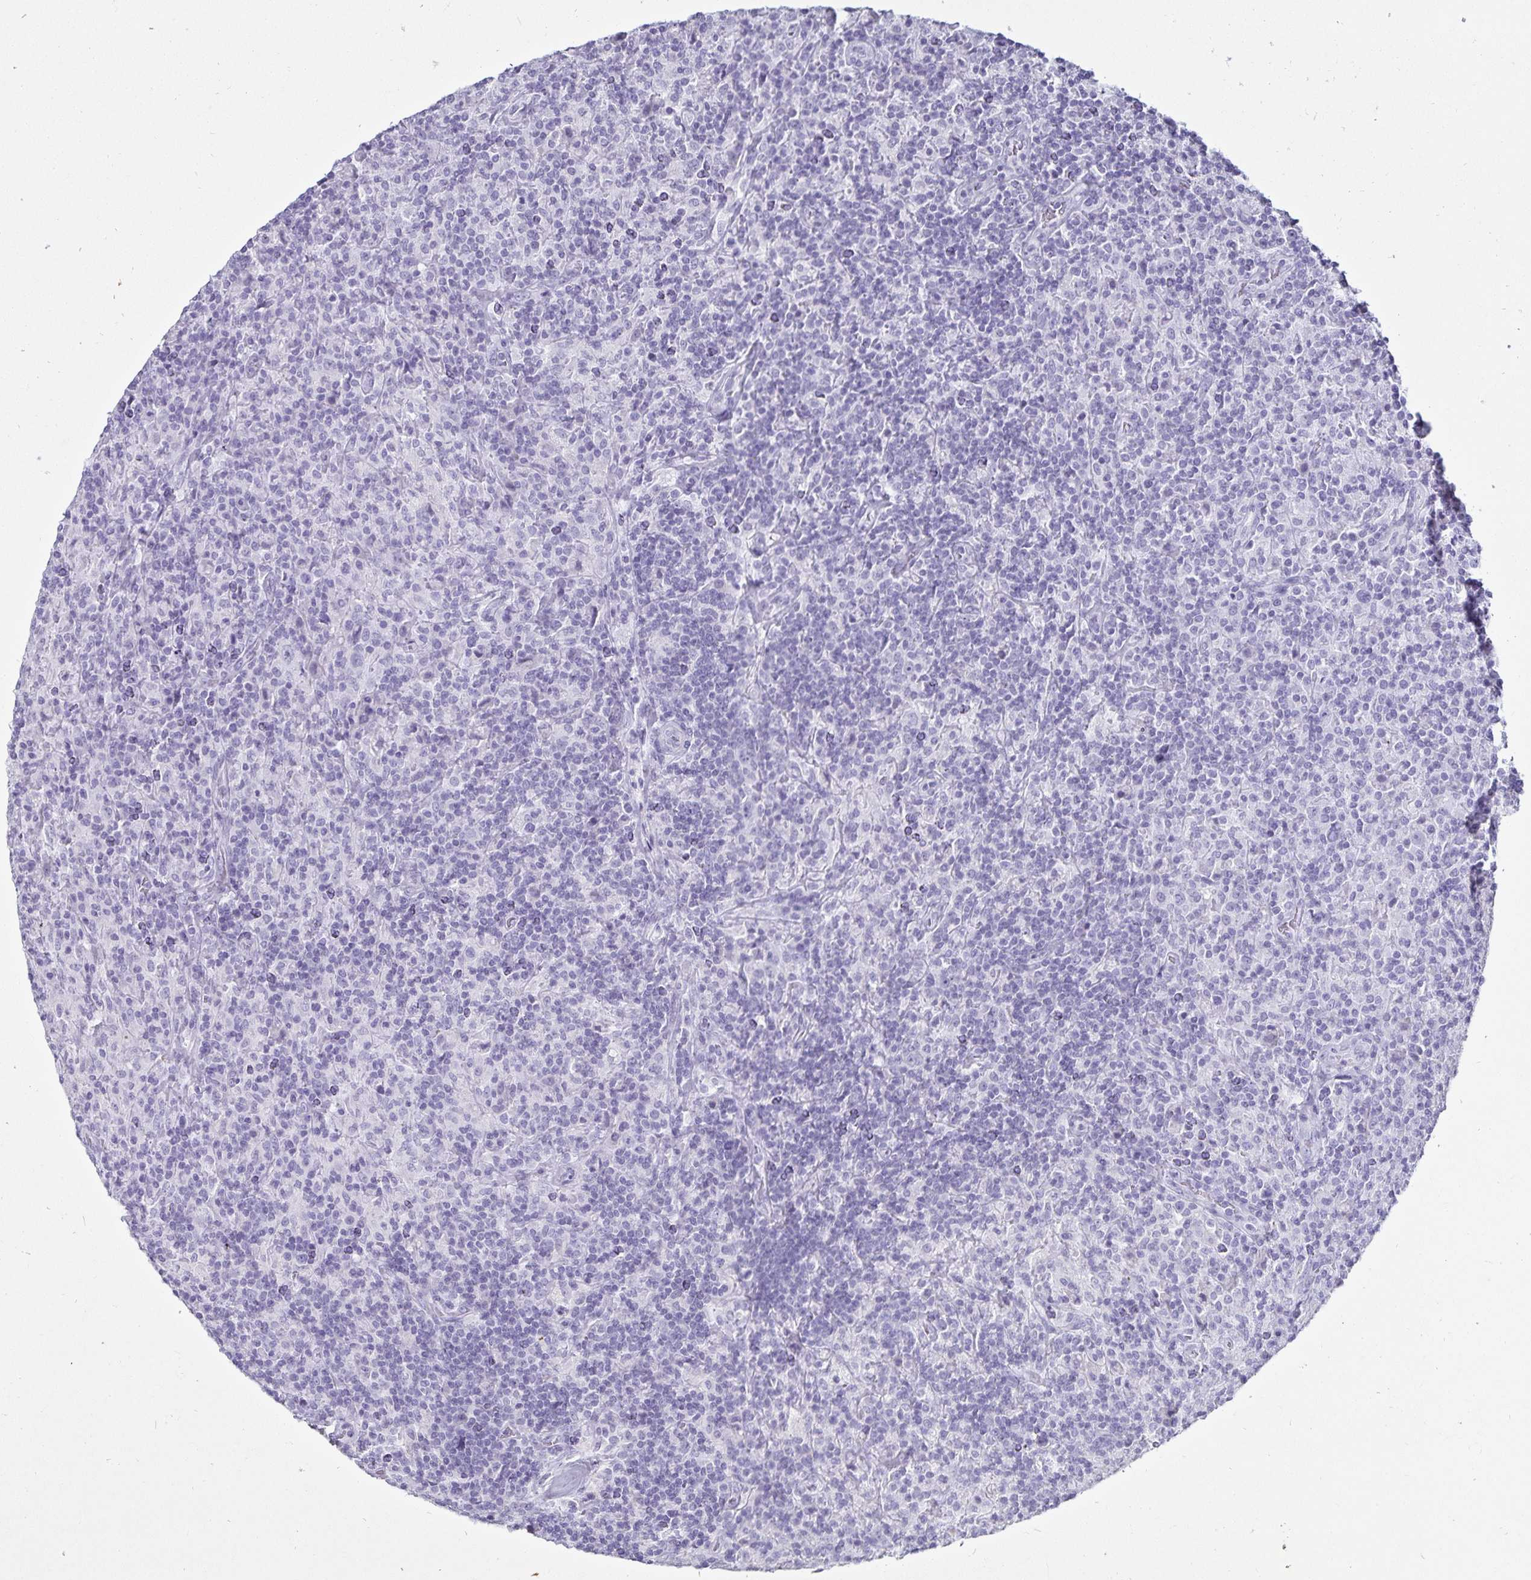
{"staining": {"intensity": "negative", "quantity": "none", "location": "none"}, "tissue": "lymphoma", "cell_type": "Tumor cells", "image_type": "cancer", "snomed": [{"axis": "morphology", "description": "Hodgkin's disease, NOS"}, {"axis": "topography", "description": "Lymph node"}], "caption": "Immunohistochemistry of human lymphoma shows no expression in tumor cells.", "gene": "DEFA6", "patient": {"sex": "male", "age": 70}}